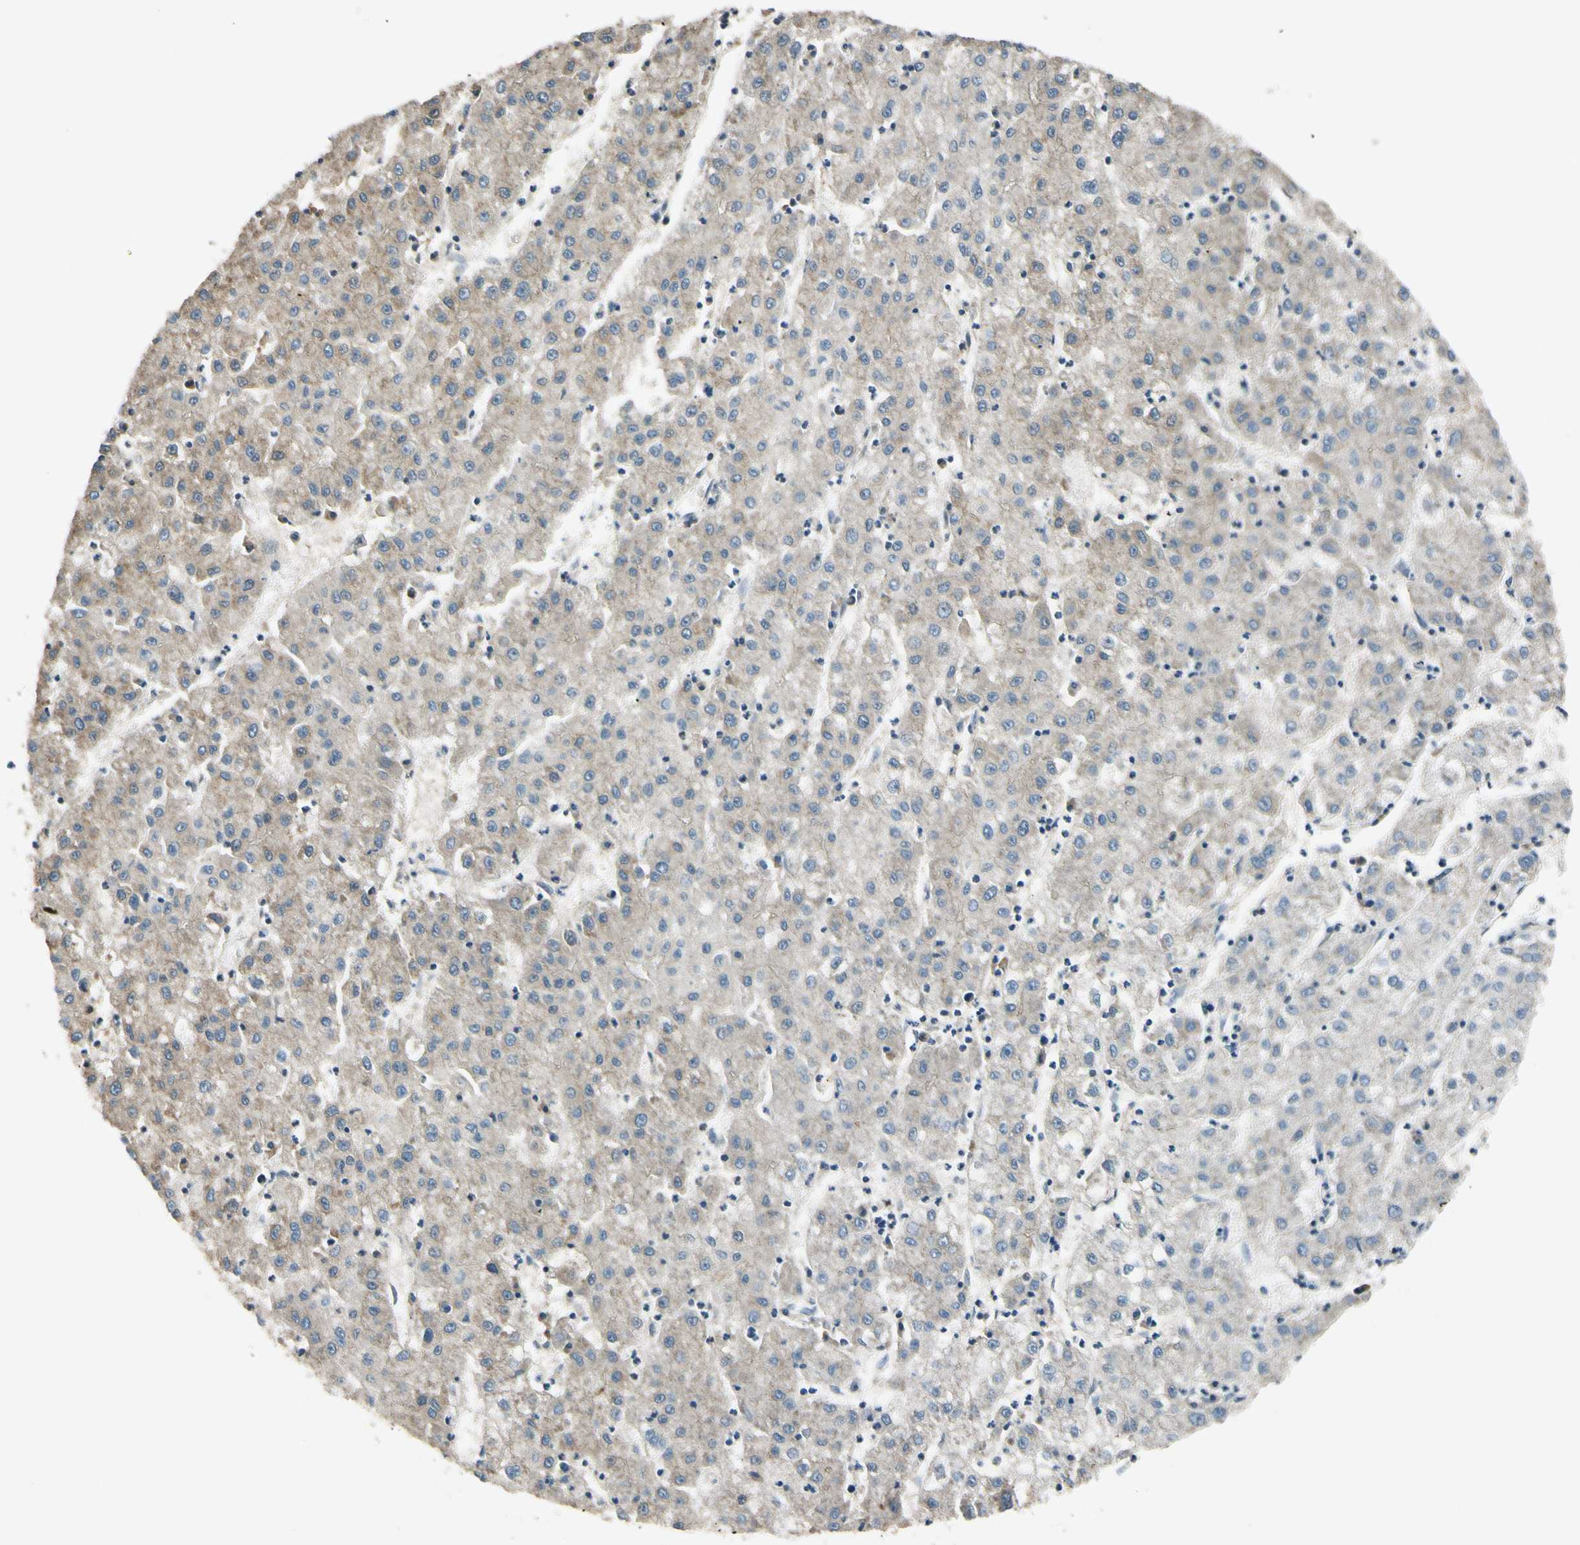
{"staining": {"intensity": "weak", "quantity": ">75%", "location": "cytoplasmic/membranous"}, "tissue": "liver cancer", "cell_type": "Tumor cells", "image_type": "cancer", "snomed": [{"axis": "morphology", "description": "Carcinoma, Hepatocellular, NOS"}, {"axis": "topography", "description": "Liver"}], "caption": "Tumor cells show low levels of weak cytoplasmic/membranous staining in about >75% of cells in human hepatocellular carcinoma (liver).", "gene": "MCPH1", "patient": {"sex": "male", "age": 72}}